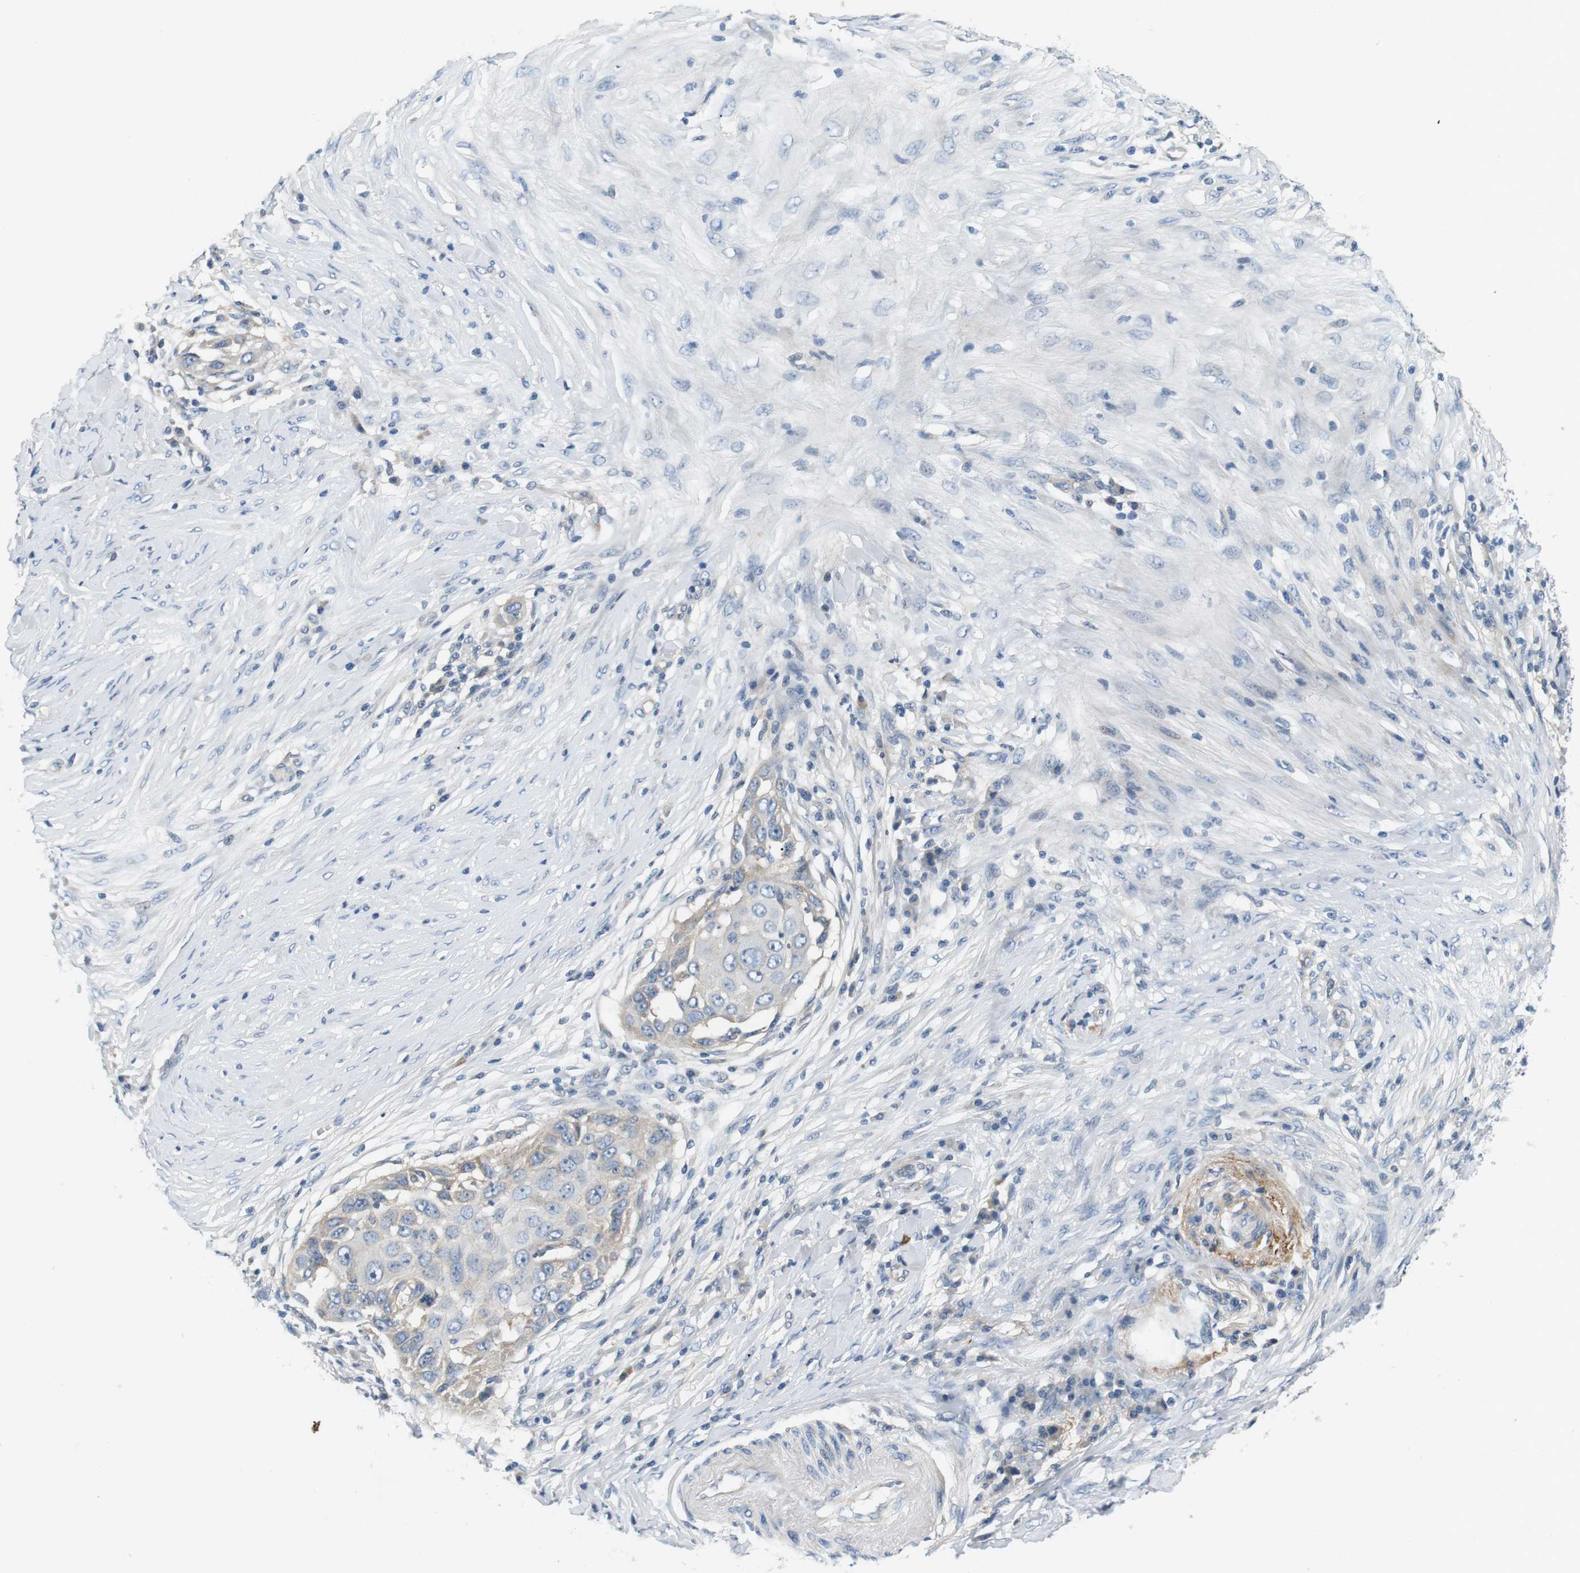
{"staining": {"intensity": "negative", "quantity": "none", "location": "none"}, "tissue": "skin cancer", "cell_type": "Tumor cells", "image_type": "cancer", "snomed": [{"axis": "morphology", "description": "Squamous cell carcinoma, NOS"}, {"axis": "topography", "description": "Skin"}], "caption": "Immunohistochemical staining of human squamous cell carcinoma (skin) demonstrates no significant staining in tumor cells.", "gene": "SLC30A1", "patient": {"sex": "female", "age": 44}}